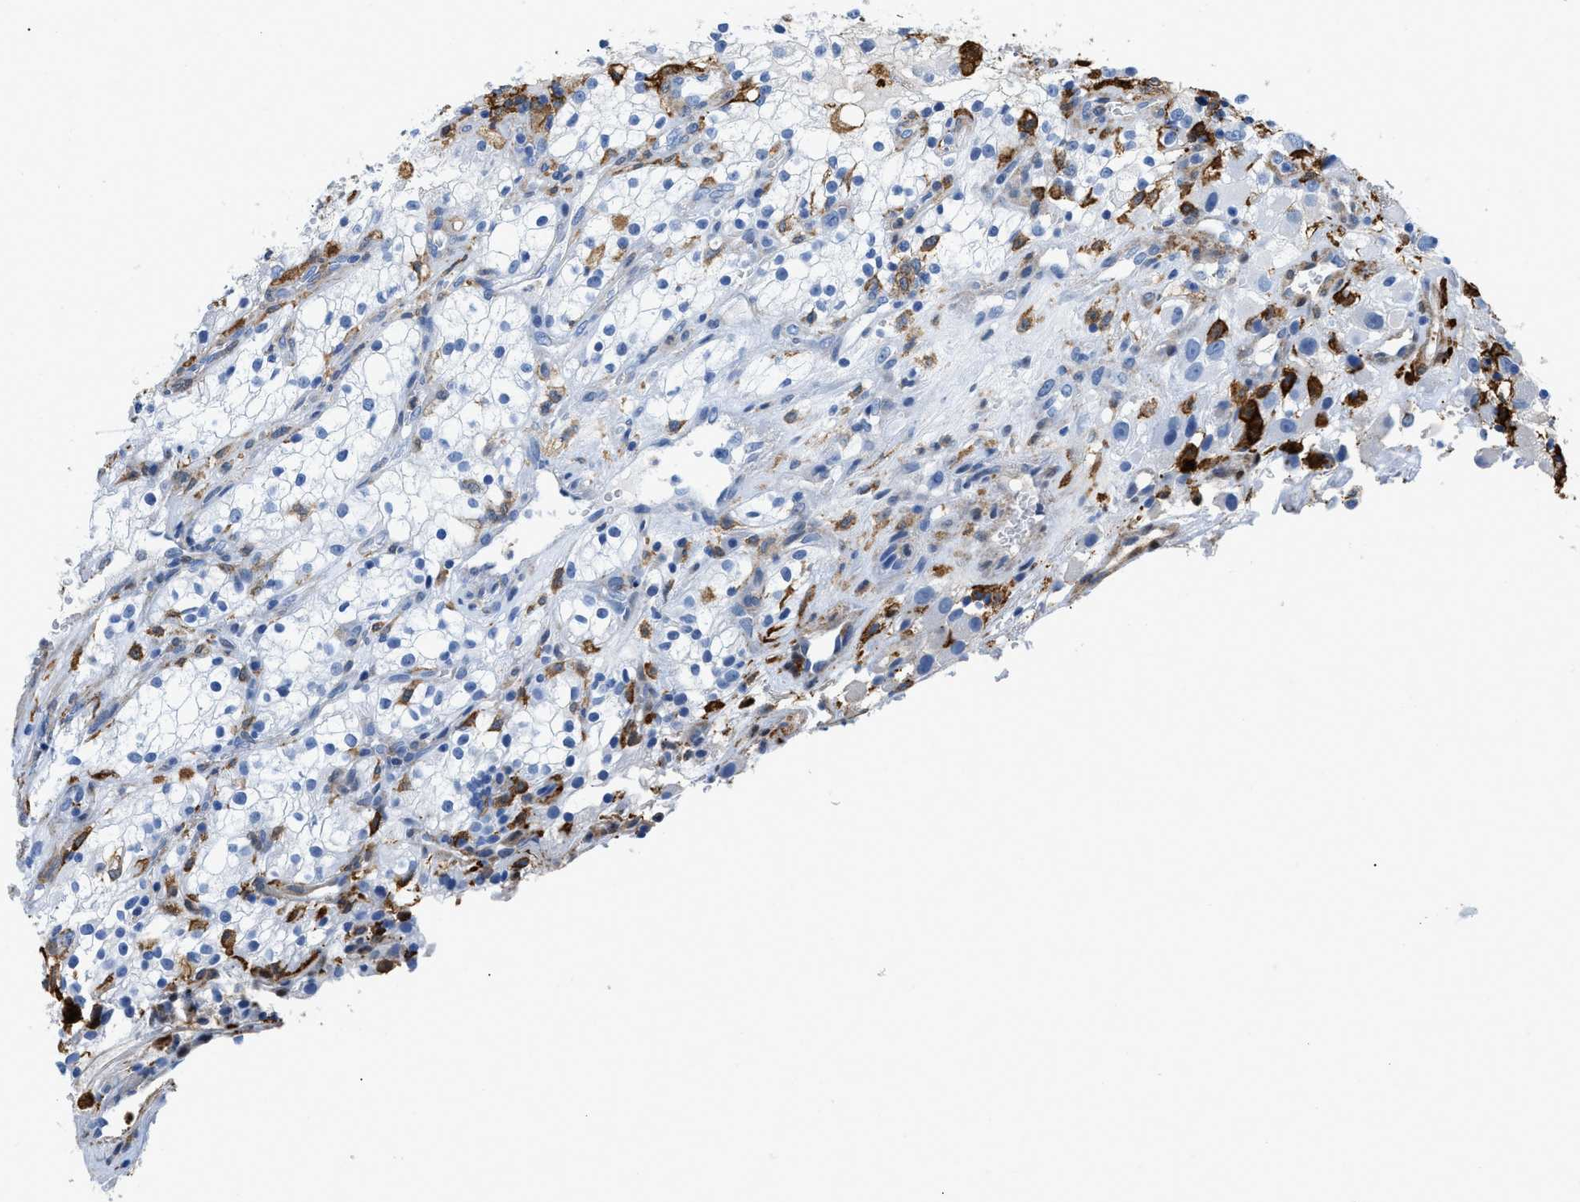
{"staining": {"intensity": "negative", "quantity": "none", "location": "none"}, "tissue": "renal cancer", "cell_type": "Tumor cells", "image_type": "cancer", "snomed": [{"axis": "morphology", "description": "Adenocarcinoma, NOS"}, {"axis": "topography", "description": "Kidney"}], "caption": "A photomicrograph of human adenocarcinoma (renal) is negative for staining in tumor cells.", "gene": "GSN", "patient": {"sex": "female", "age": 52}}